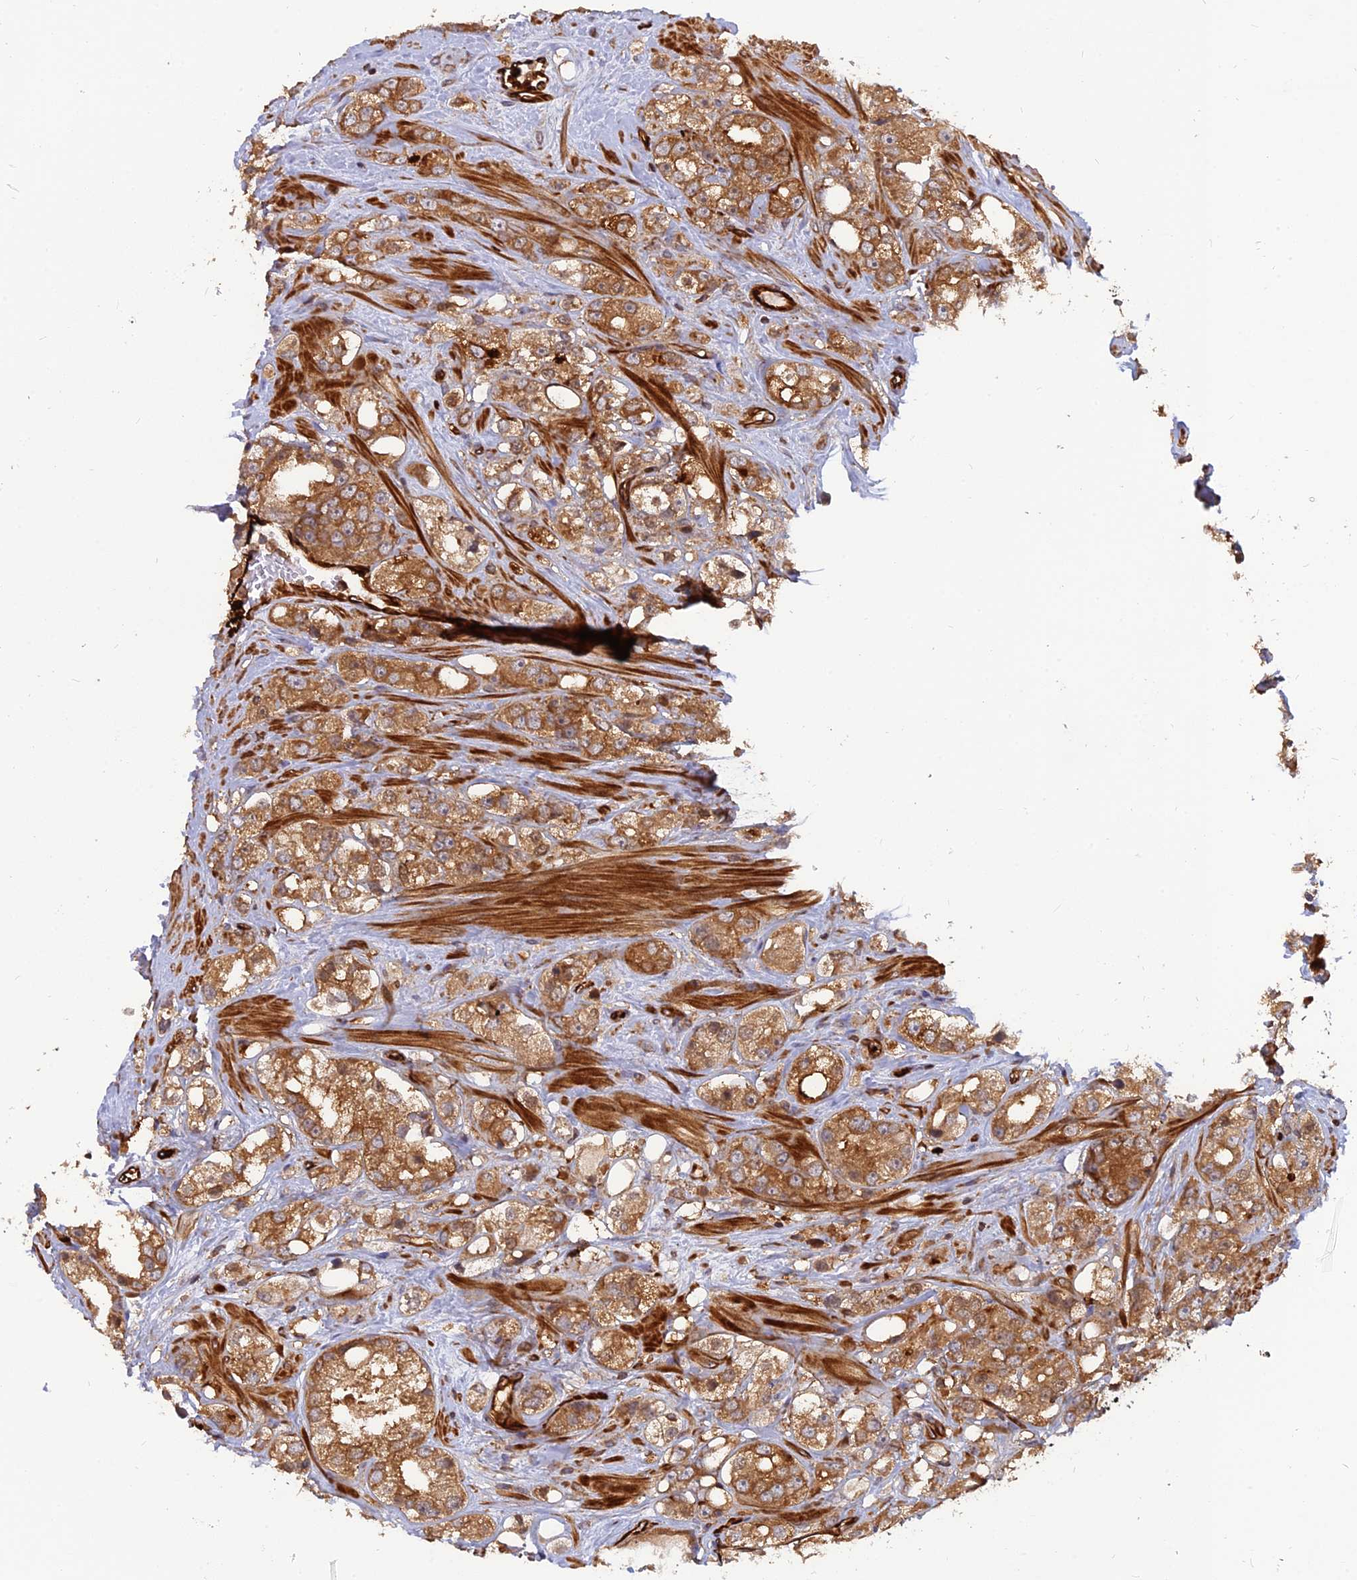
{"staining": {"intensity": "moderate", "quantity": ">75%", "location": "cytoplasmic/membranous"}, "tissue": "prostate cancer", "cell_type": "Tumor cells", "image_type": "cancer", "snomed": [{"axis": "morphology", "description": "Adenocarcinoma, NOS"}, {"axis": "topography", "description": "Prostate"}], "caption": "Prostate adenocarcinoma stained with immunohistochemistry displays moderate cytoplasmic/membranous staining in about >75% of tumor cells. The staining was performed using DAB (3,3'-diaminobenzidine), with brown indicating positive protein expression. Nuclei are stained blue with hematoxylin.", "gene": "PHLDB3", "patient": {"sex": "male", "age": 79}}